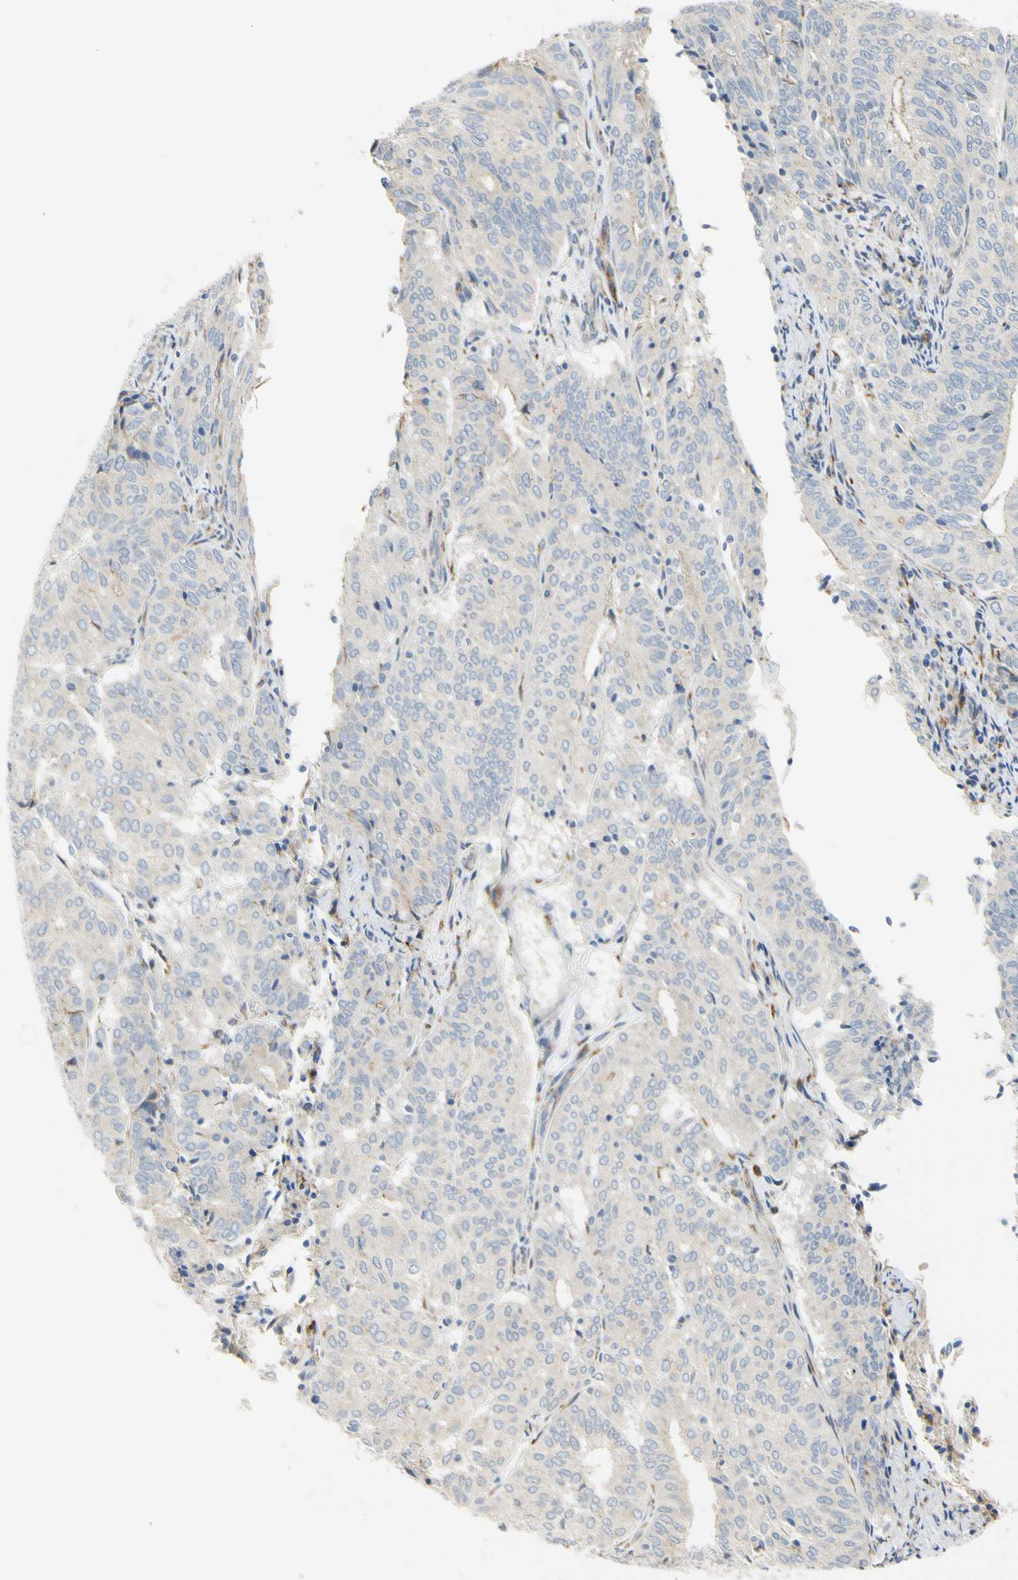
{"staining": {"intensity": "negative", "quantity": "none", "location": "none"}, "tissue": "endometrial cancer", "cell_type": "Tumor cells", "image_type": "cancer", "snomed": [{"axis": "morphology", "description": "Adenocarcinoma, NOS"}, {"axis": "topography", "description": "Uterus"}], "caption": "DAB (3,3'-diaminobenzidine) immunohistochemical staining of endometrial cancer (adenocarcinoma) exhibits no significant positivity in tumor cells. (DAB (3,3'-diaminobenzidine) immunohistochemistry (IHC) with hematoxylin counter stain).", "gene": "ZNF236", "patient": {"sex": "female", "age": 60}}